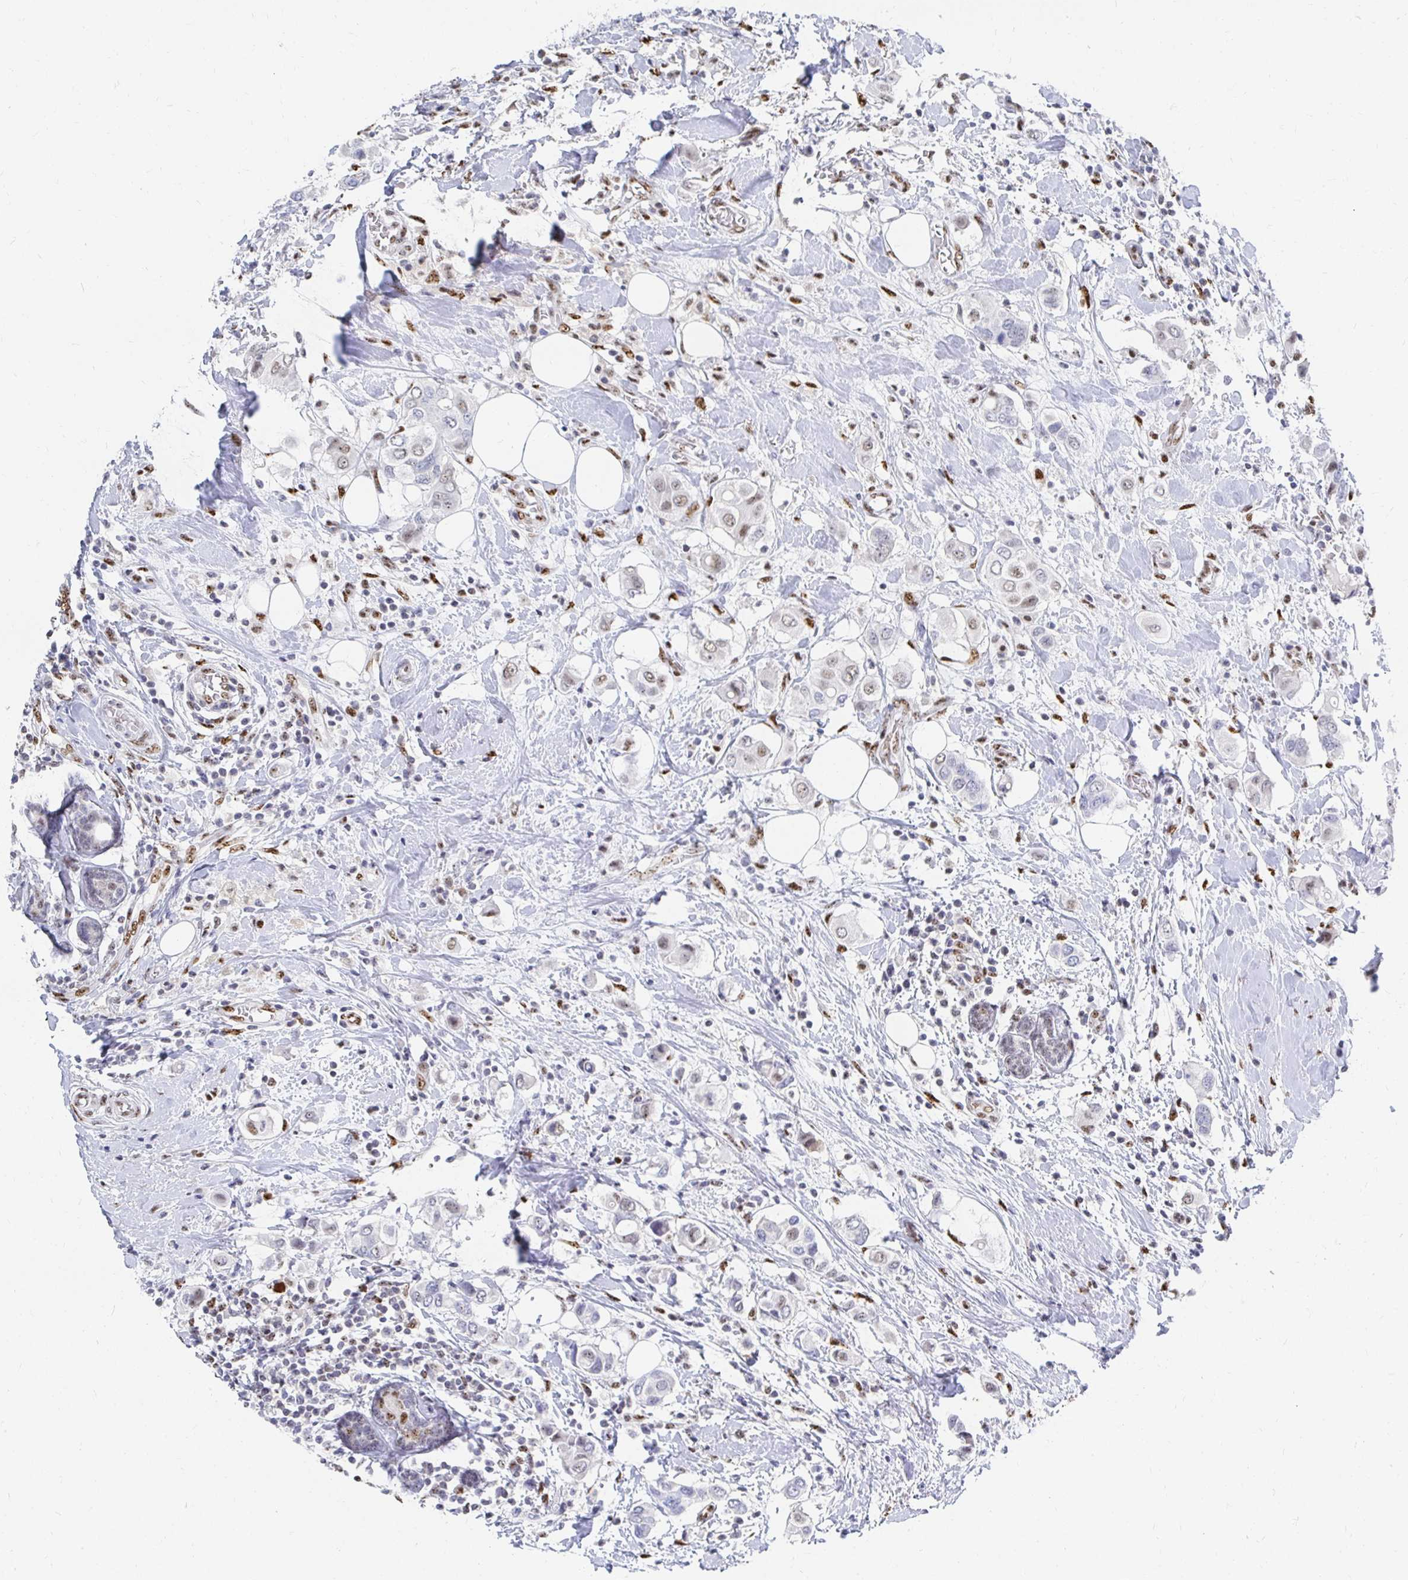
{"staining": {"intensity": "weak", "quantity": "25%-75%", "location": "nuclear"}, "tissue": "breast cancer", "cell_type": "Tumor cells", "image_type": "cancer", "snomed": [{"axis": "morphology", "description": "Lobular carcinoma"}, {"axis": "topography", "description": "Breast"}], "caption": "Immunohistochemical staining of human breast cancer exhibits low levels of weak nuclear staining in about 25%-75% of tumor cells. The staining is performed using DAB brown chromogen to label protein expression. The nuclei are counter-stained blue using hematoxylin.", "gene": "CLIC3", "patient": {"sex": "female", "age": 51}}